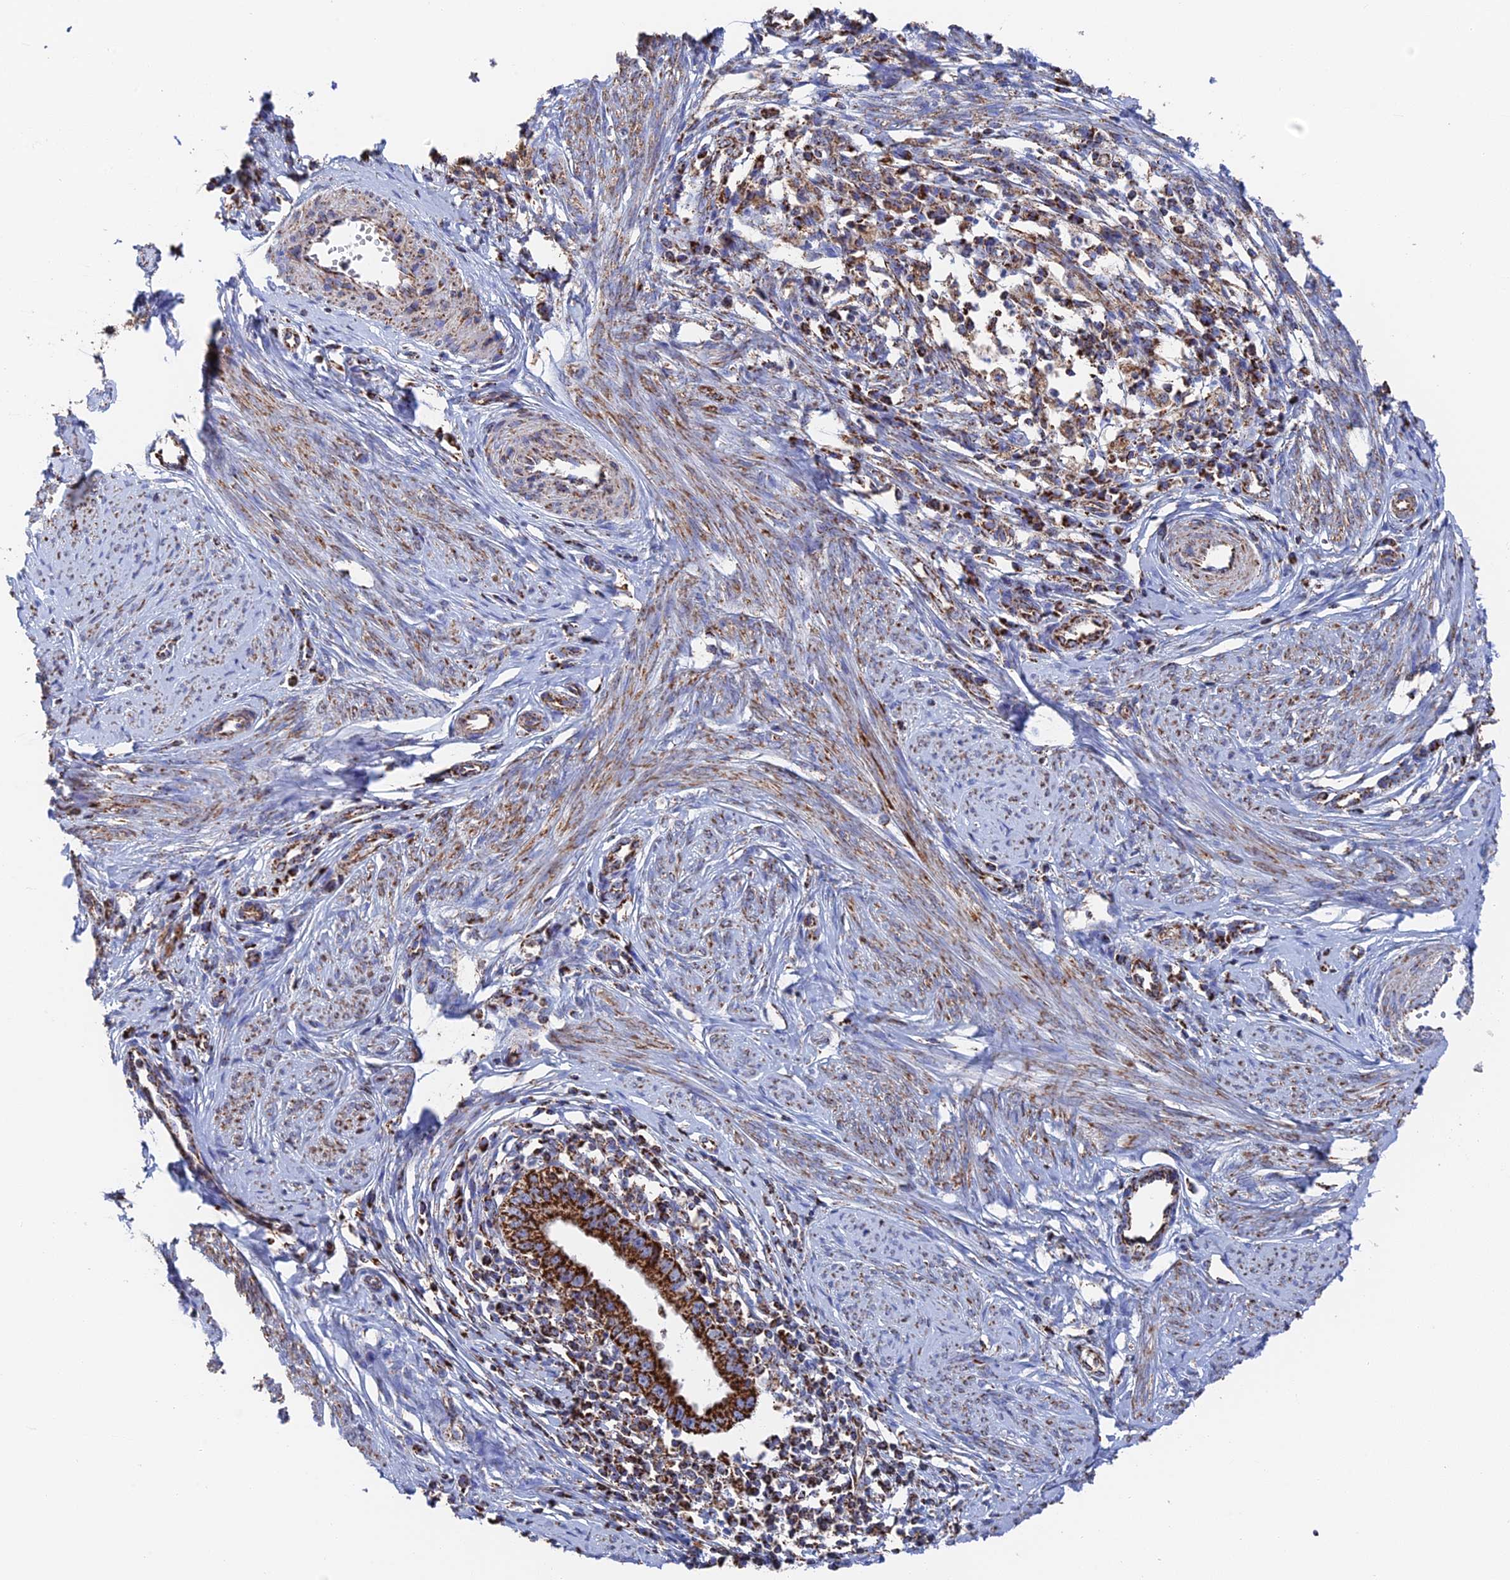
{"staining": {"intensity": "strong", "quantity": ">75%", "location": "cytoplasmic/membranous"}, "tissue": "cervical cancer", "cell_type": "Tumor cells", "image_type": "cancer", "snomed": [{"axis": "morphology", "description": "Adenocarcinoma, NOS"}, {"axis": "topography", "description": "Cervix"}], "caption": "The immunohistochemical stain highlights strong cytoplasmic/membranous positivity in tumor cells of adenocarcinoma (cervical) tissue. (brown staining indicates protein expression, while blue staining denotes nuclei).", "gene": "HAUS8", "patient": {"sex": "female", "age": 36}}